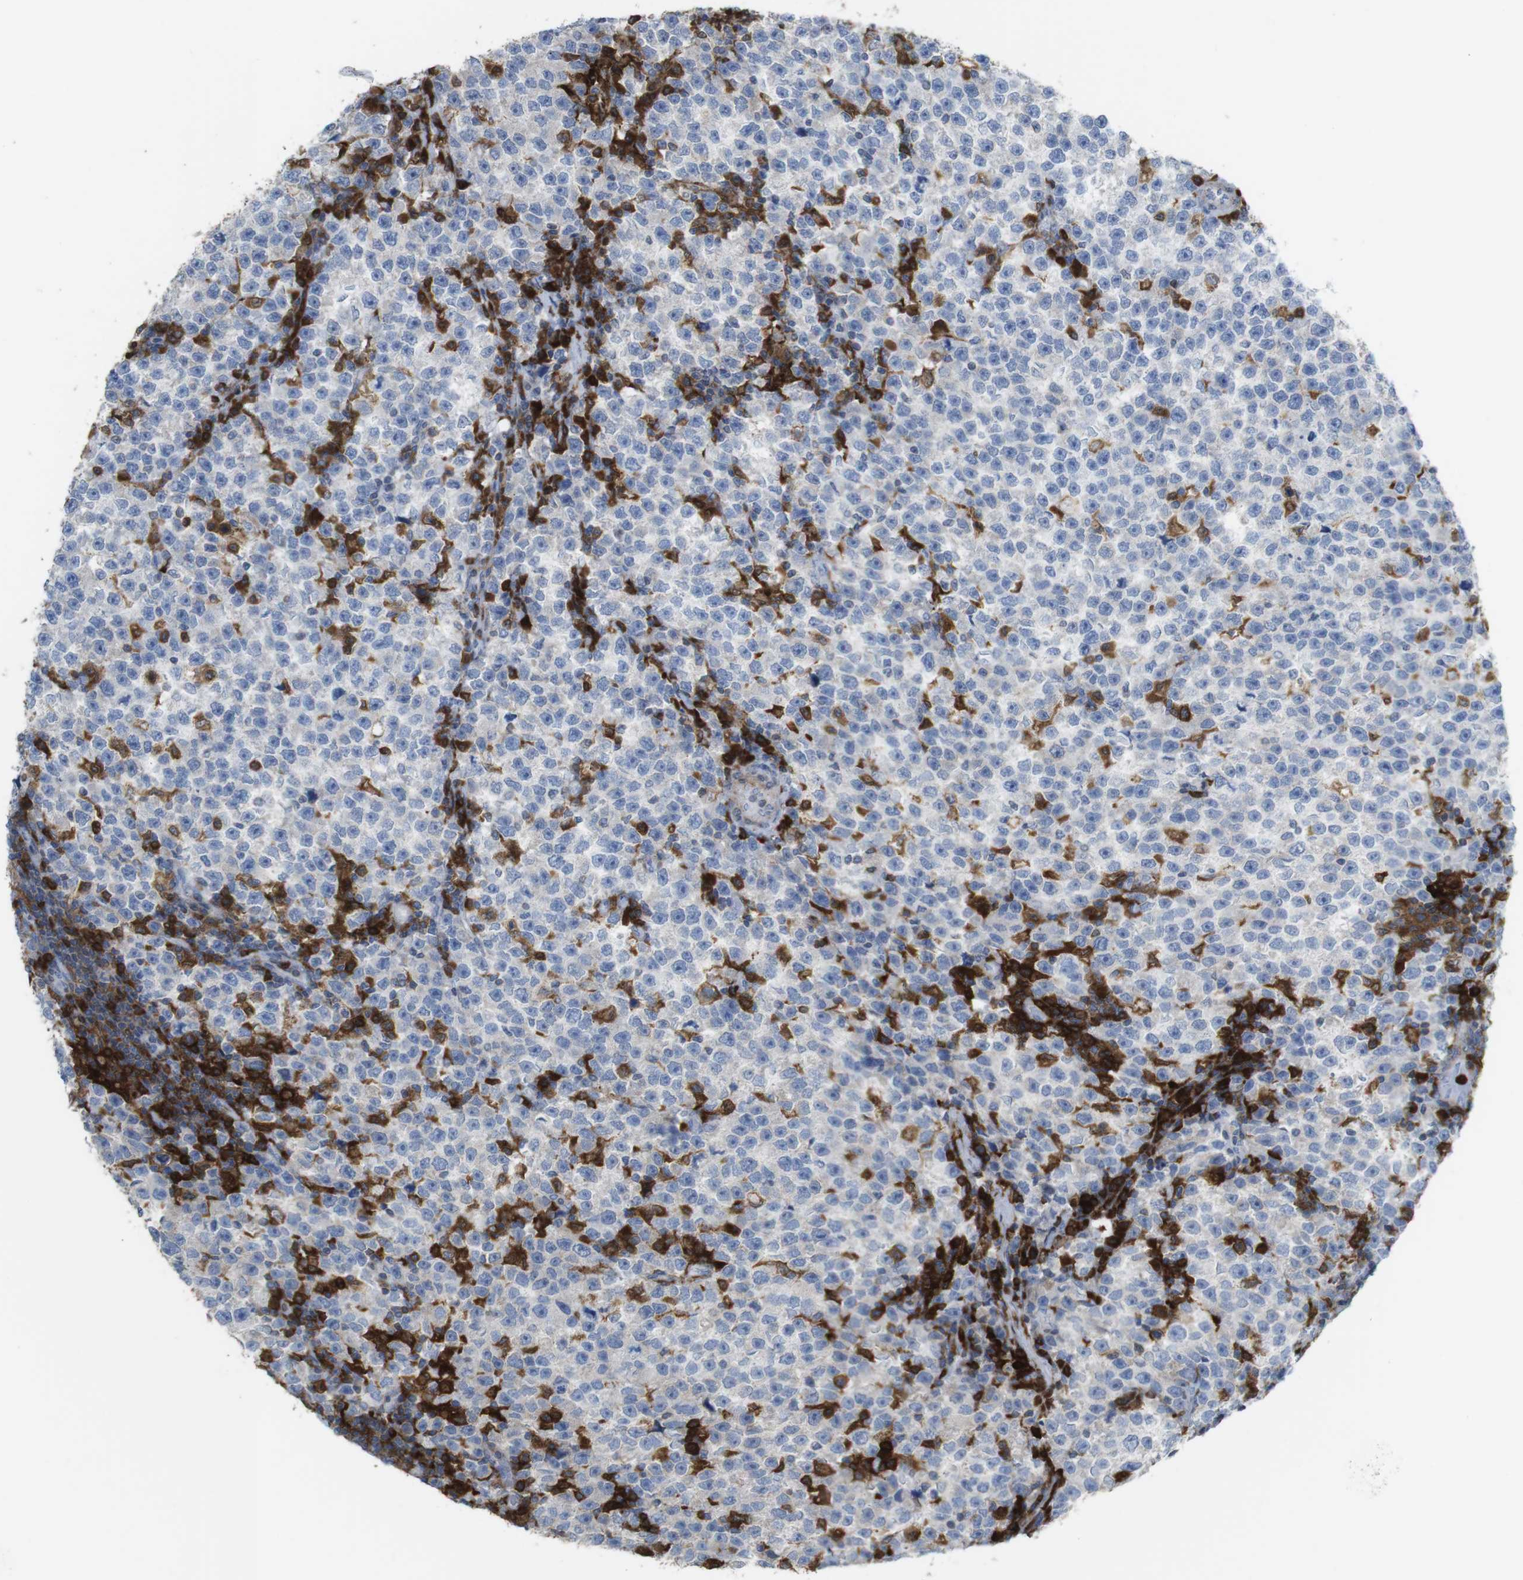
{"staining": {"intensity": "negative", "quantity": "none", "location": "none"}, "tissue": "testis cancer", "cell_type": "Tumor cells", "image_type": "cancer", "snomed": [{"axis": "morphology", "description": "Seminoma, NOS"}, {"axis": "topography", "description": "Testis"}], "caption": "Tumor cells show no significant protein staining in testis seminoma.", "gene": "PRKCD", "patient": {"sex": "male", "age": 43}}